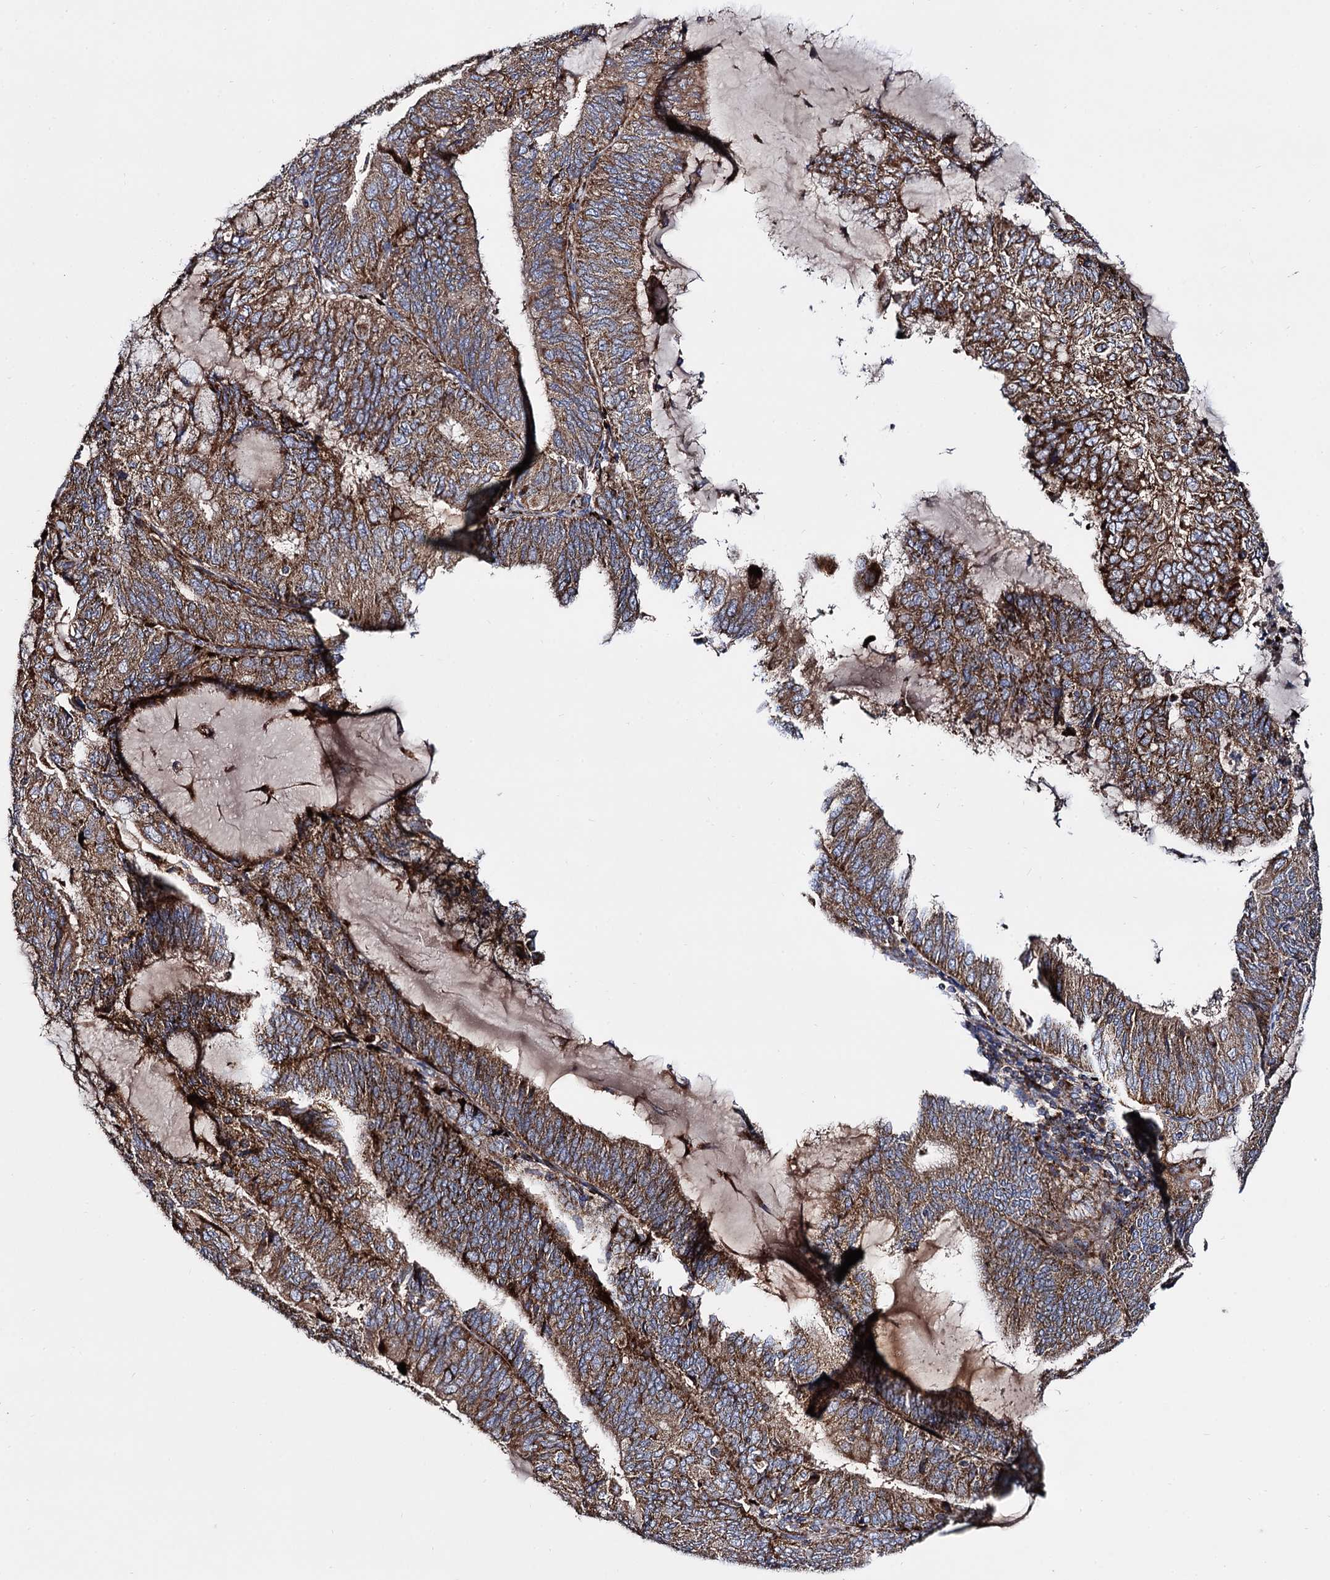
{"staining": {"intensity": "moderate", "quantity": ">75%", "location": "cytoplasmic/membranous"}, "tissue": "endometrial cancer", "cell_type": "Tumor cells", "image_type": "cancer", "snomed": [{"axis": "morphology", "description": "Adenocarcinoma, NOS"}, {"axis": "topography", "description": "Endometrium"}], "caption": "Immunohistochemical staining of adenocarcinoma (endometrial) exhibits medium levels of moderate cytoplasmic/membranous positivity in about >75% of tumor cells.", "gene": "IQCH", "patient": {"sex": "female", "age": 81}}